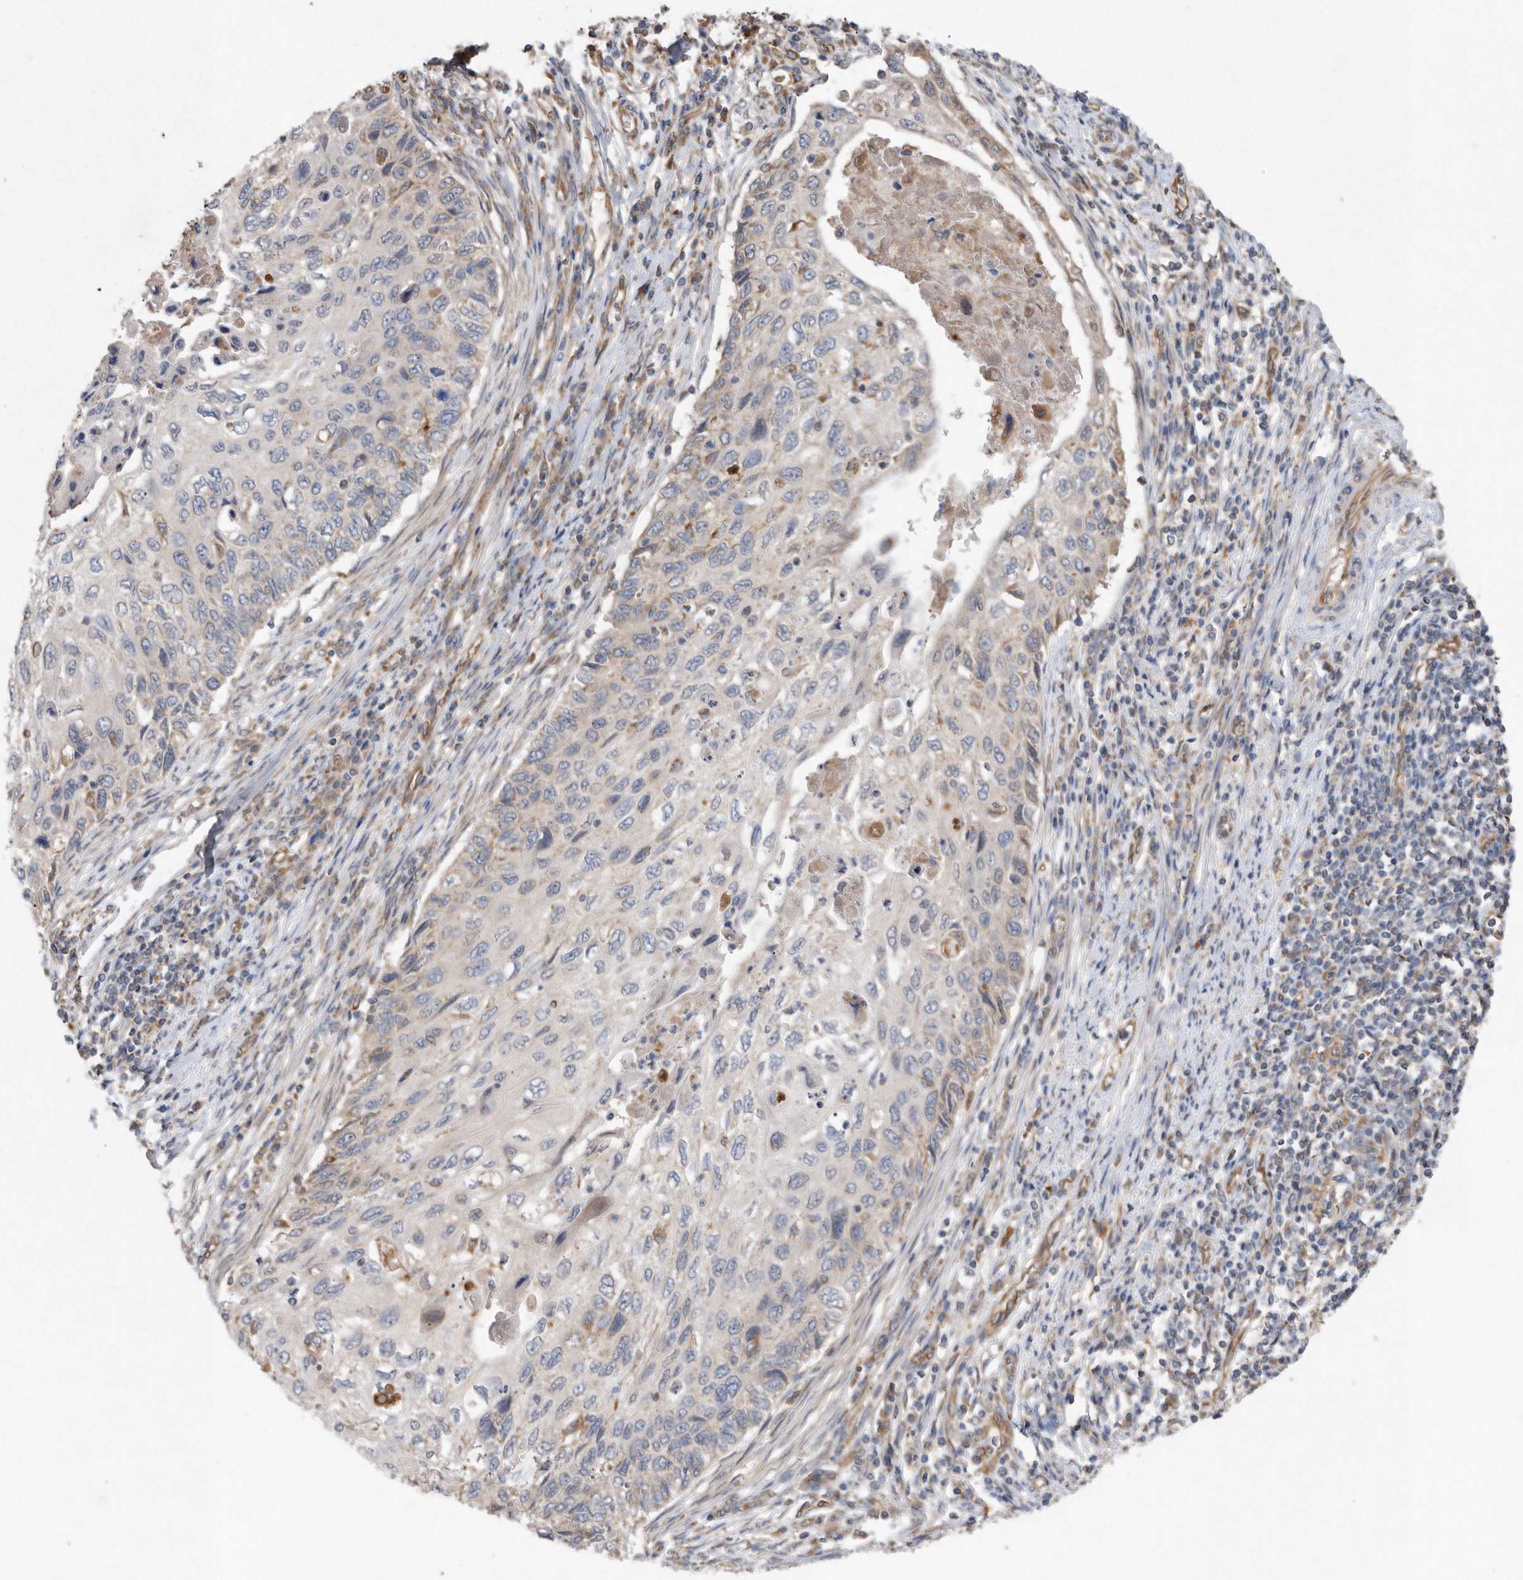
{"staining": {"intensity": "negative", "quantity": "none", "location": "none"}, "tissue": "cervical cancer", "cell_type": "Tumor cells", "image_type": "cancer", "snomed": [{"axis": "morphology", "description": "Squamous cell carcinoma, NOS"}, {"axis": "topography", "description": "Cervix"}], "caption": "High power microscopy histopathology image of an immunohistochemistry photomicrograph of cervical cancer, revealing no significant positivity in tumor cells. (DAB immunohistochemistry (IHC), high magnification).", "gene": "PON2", "patient": {"sex": "female", "age": 70}}